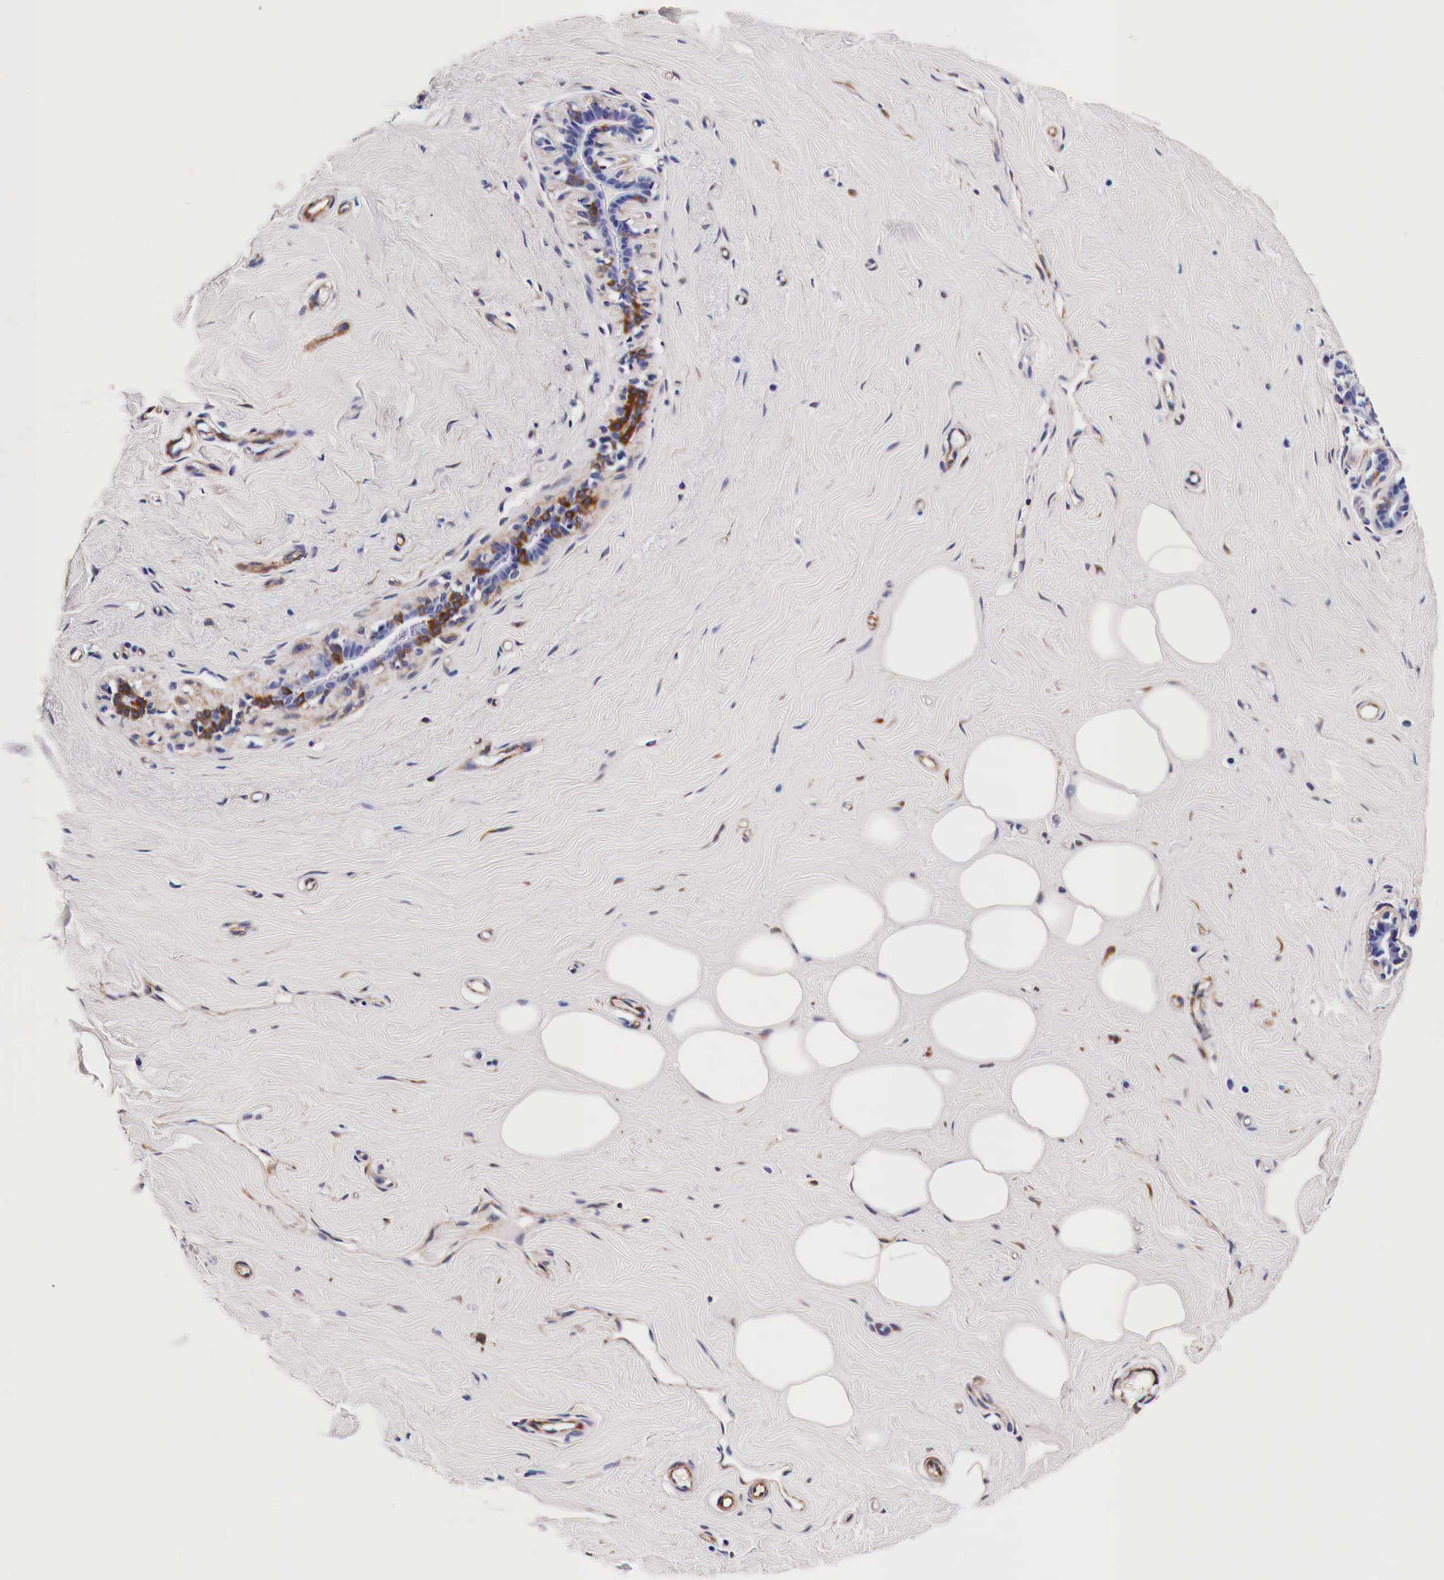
{"staining": {"intensity": "weak", "quantity": "25%-75%", "location": "cytoplasmic/membranous"}, "tissue": "breast", "cell_type": "Adipocytes", "image_type": "normal", "snomed": [{"axis": "morphology", "description": "Normal tissue, NOS"}, {"axis": "topography", "description": "Breast"}], "caption": "IHC histopathology image of normal breast stained for a protein (brown), which displays low levels of weak cytoplasmic/membranous expression in about 25%-75% of adipocytes.", "gene": "HSPB1", "patient": {"sex": "female", "age": 45}}